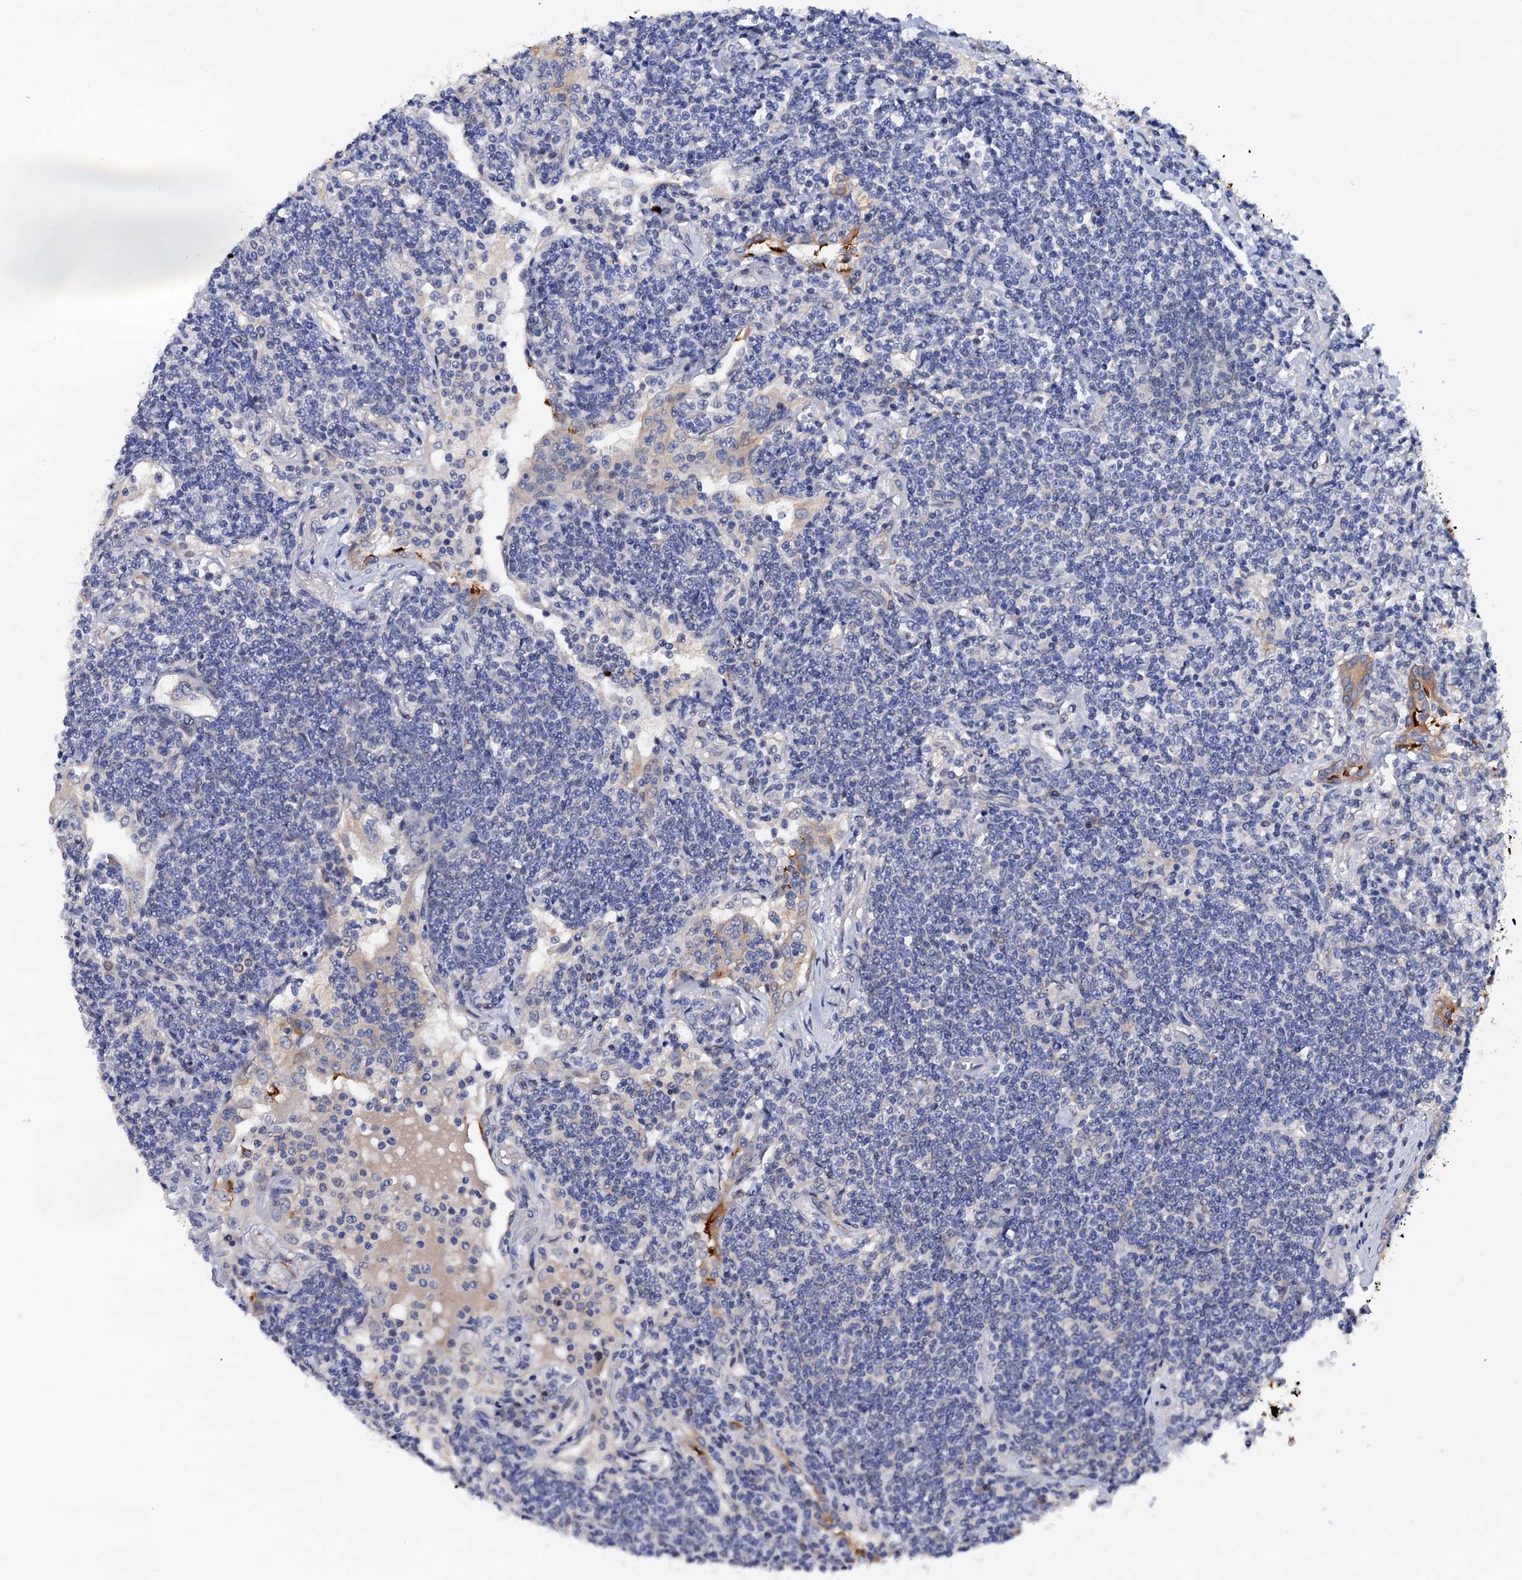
{"staining": {"intensity": "negative", "quantity": "none", "location": "none"}, "tissue": "lymphoma", "cell_type": "Tumor cells", "image_type": "cancer", "snomed": [{"axis": "morphology", "description": "Malignant lymphoma, non-Hodgkin's type, Low grade"}, {"axis": "topography", "description": "Lung"}], "caption": "Micrograph shows no protein expression in tumor cells of lymphoma tissue.", "gene": "ZDHHC18", "patient": {"sex": "female", "age": 71}}